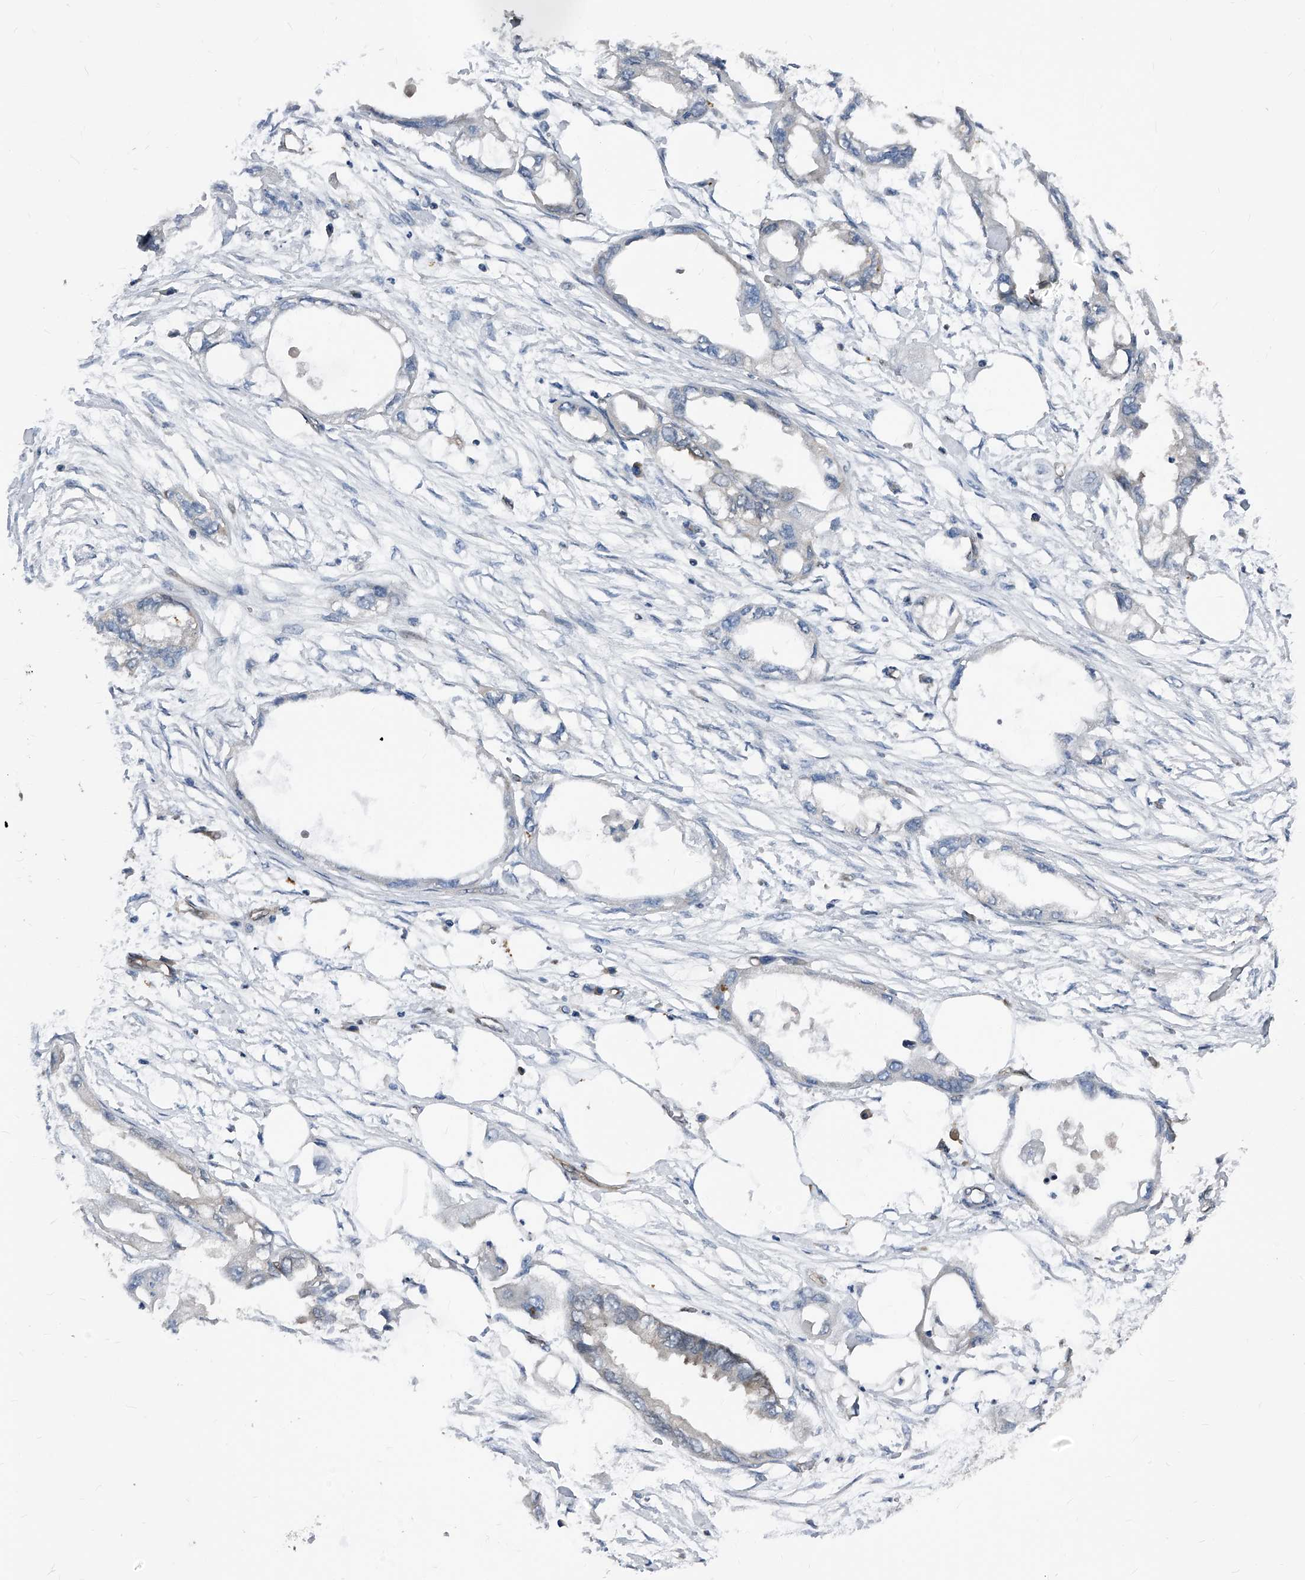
{"staining": {"intensity": "negative", "quantity": "none", "location": "none"}, "tissue": "endometrial cancer", "cell_type": "Tumor cells", "image_type": "cancer", "snomed": [{"axis": "morphology", "description": "Adenocarcinoma, NOS"}, {"axis": "morphology", "description": "Adenocarcinoma, metastatic, NOS"}, {"axis": "topography", "description": "Adipose tissue"}, {"axis": "topography", "description": "Endometrium"}], "caption": "Adenocarcinoma (endometrial) was stained to show a protein in brown. There is no significant positivity in tumor cells. (Stains: DAB (3,3'-diaminobenzidine) IHC with hematoxylin counter stain, Microscopy: brightfield microscopy at high magnification).", "gene": "MAP2K6", "patient": {"sex": "female", "age": 67}}